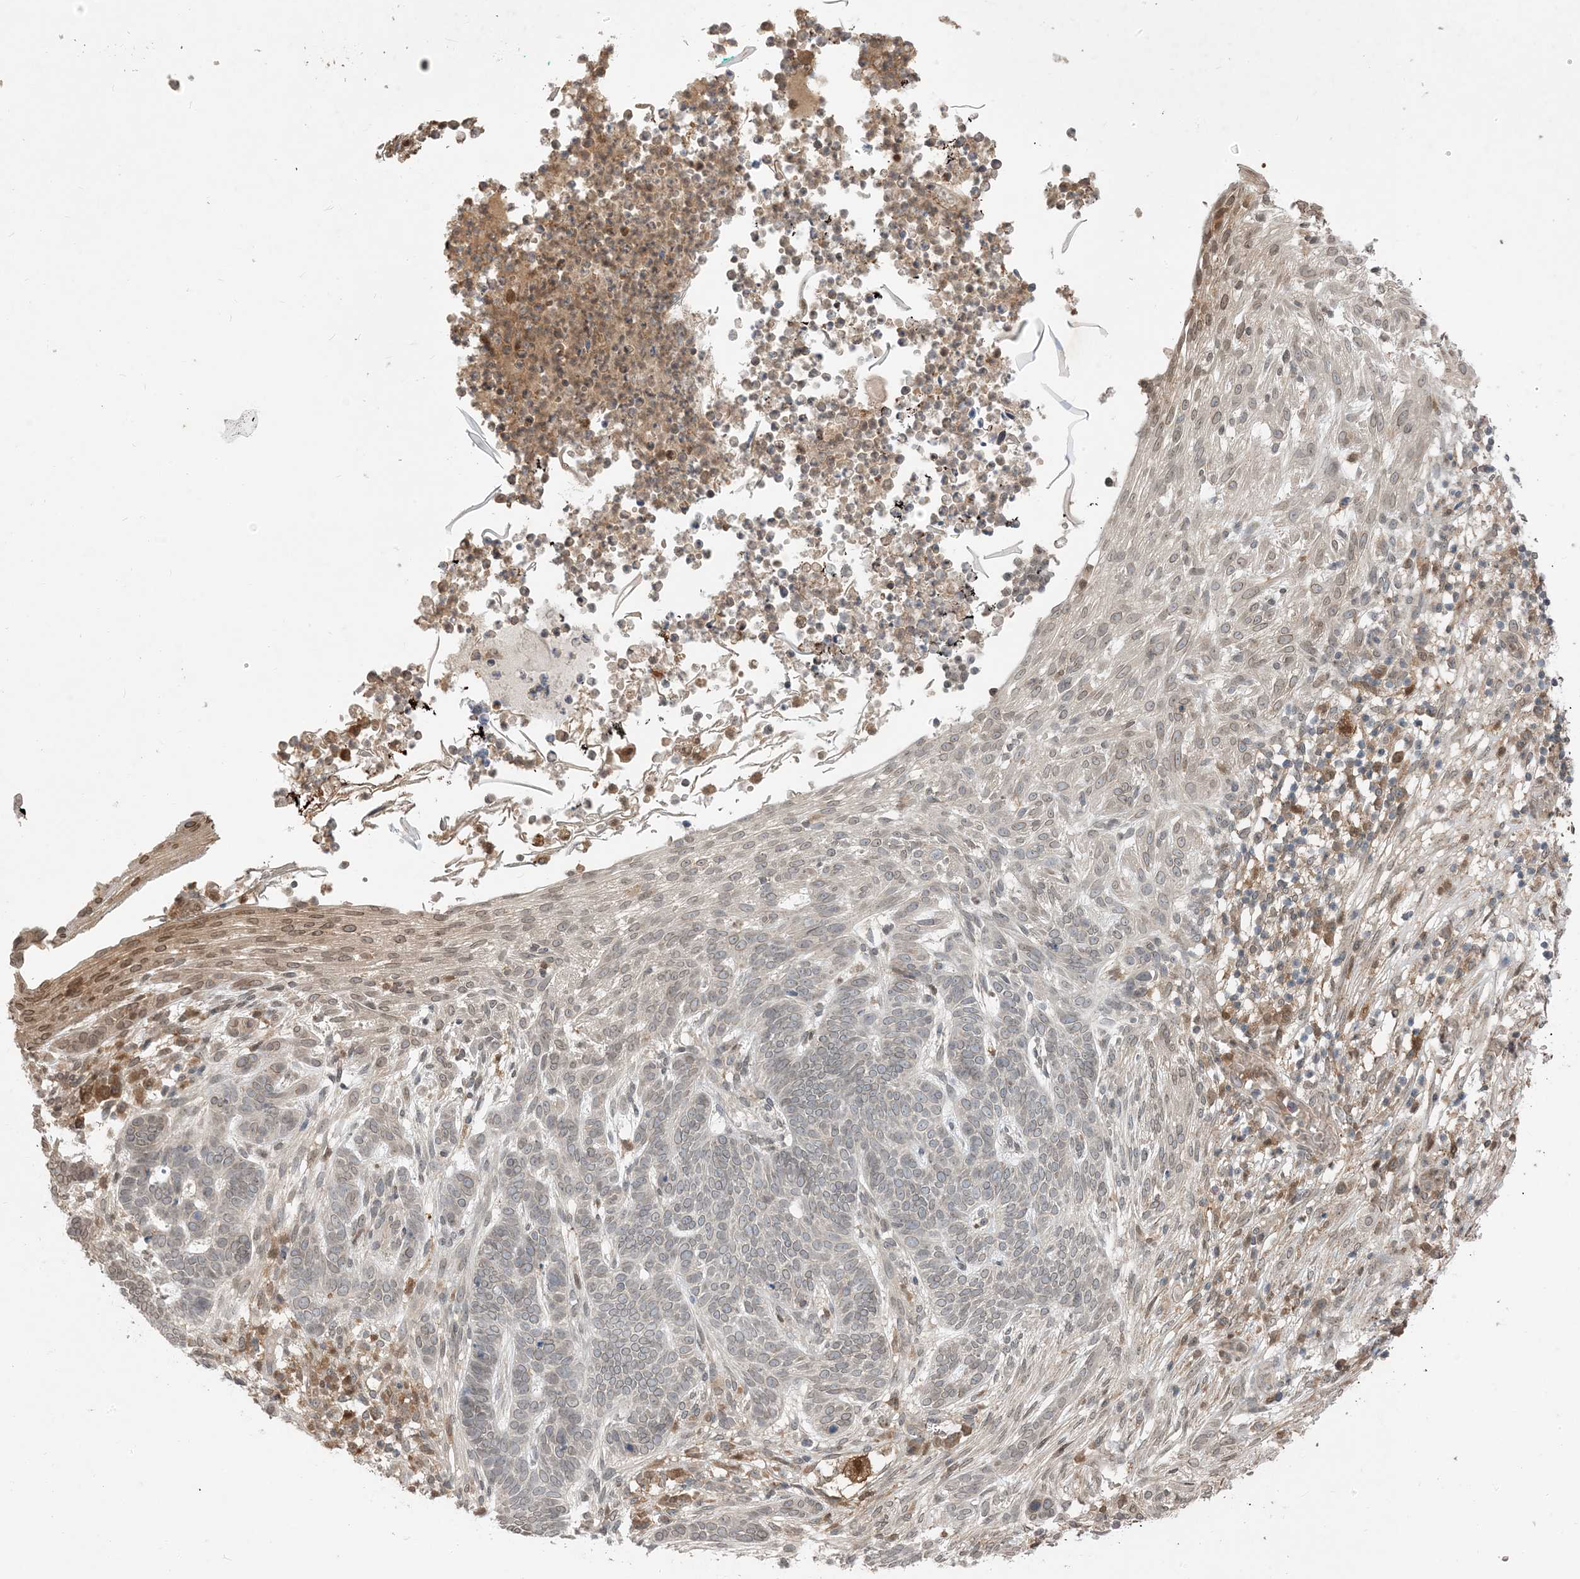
{"staining": {"intensity": "negative", "quantity": "none", "location": "none"}, "tissue": "skin cancer", "cell_type": "Tumor cells", "image_type": "cancer", "snomed": [{"axis": "morphology", "description": "Normal tissue, NOS"}, {"axis": "morphology", "description": "Basal cell carcinoma"}, {"axis": "topography", "description": "Skin"}], "caption": "The histopathology image displays no staining of tumor cells in skin cancer.", "gene": "NAGK", "patient": {"sex": "male", "age": 64}}